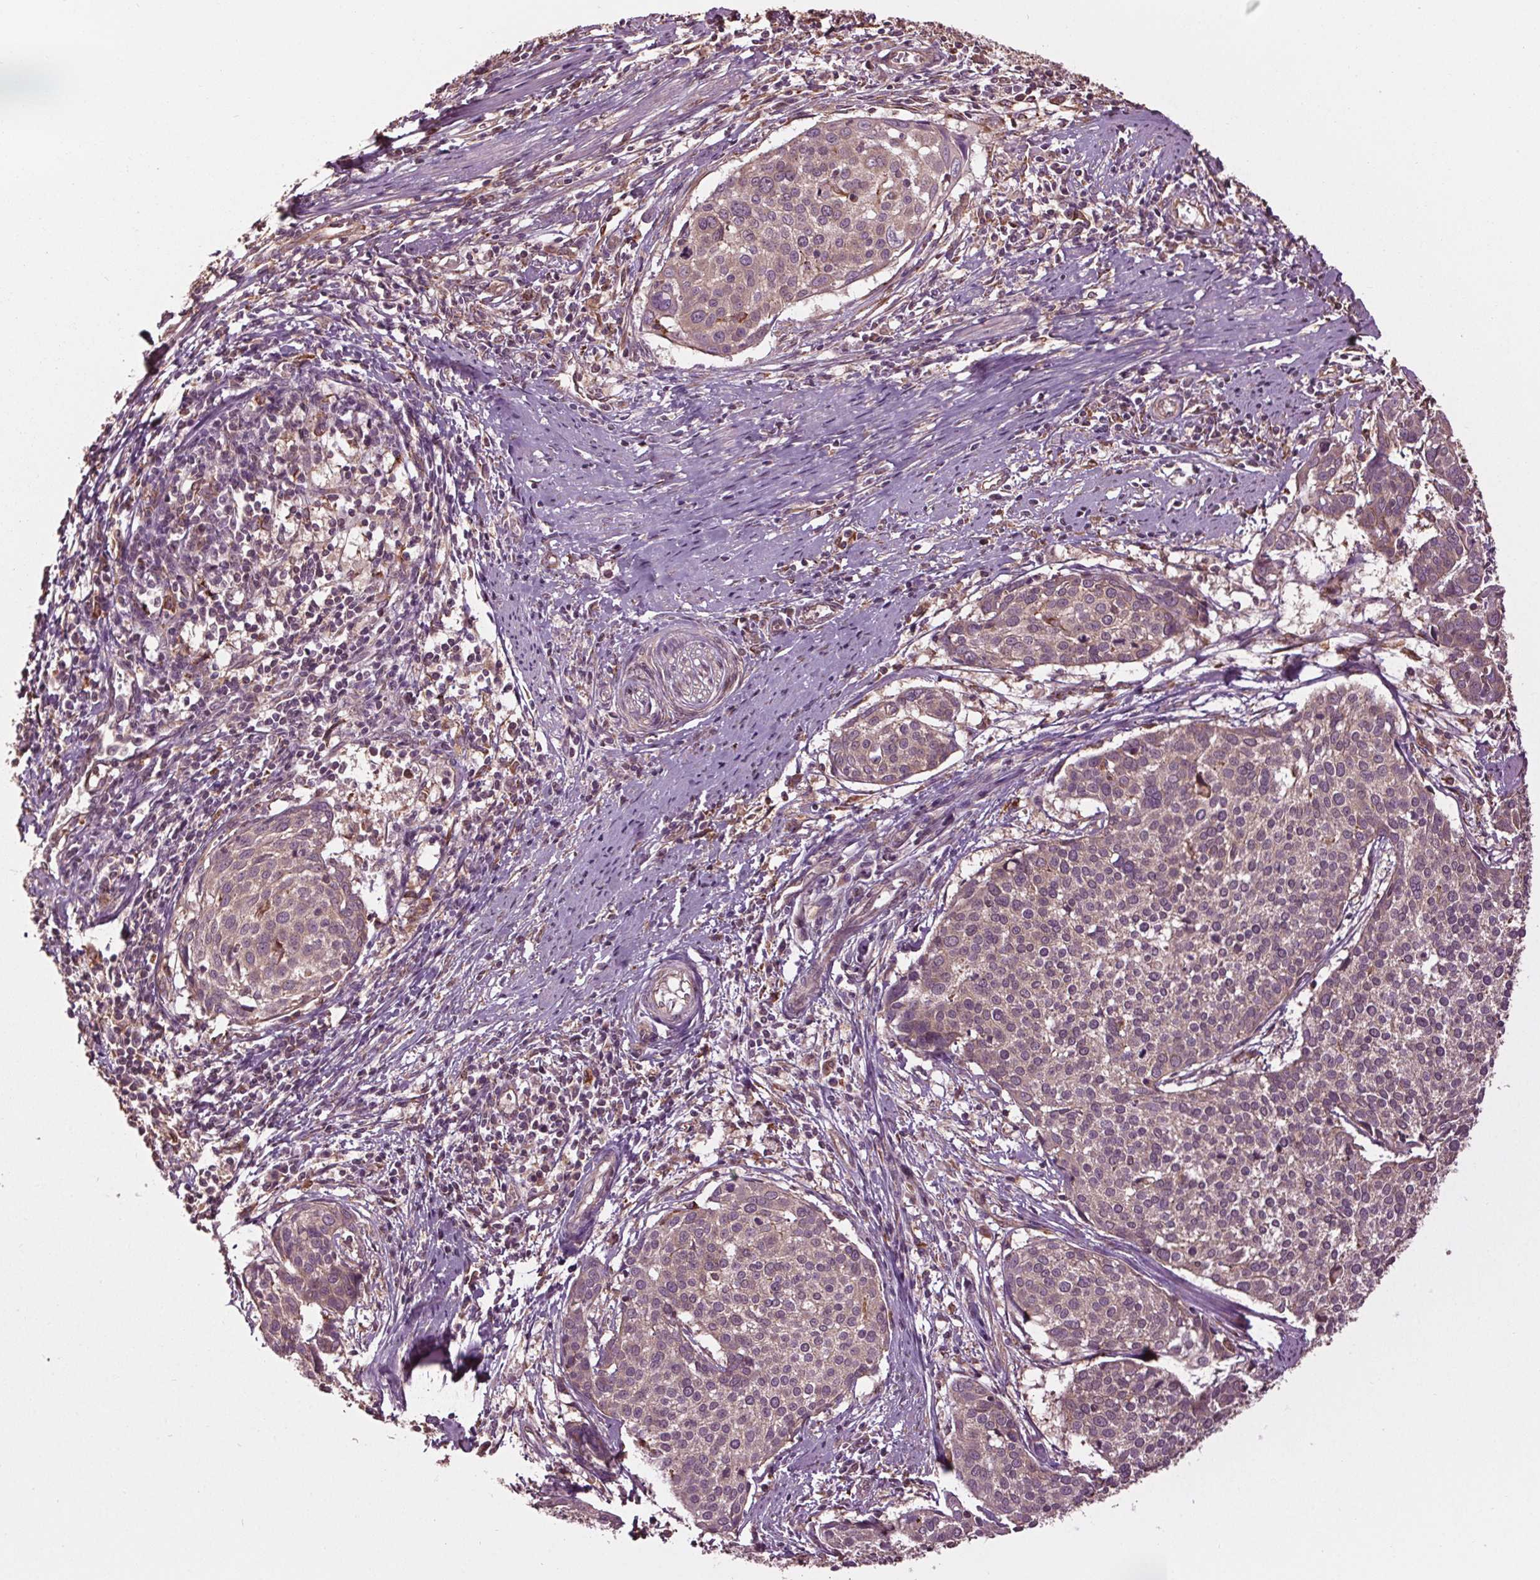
{"staining": {"intensity": "weak", "quantity": "<25%", "location": "cytoplasmic/membranous"}, "tissue": "cervical cancer", "cell_type": "Tumor cells", "image_type": "cancer", "snomed": [{"axis": "morphology", "description": "Squamous cell carcinoma, NOS"}, {"axis": "topography", "description": "Cervix"}], "caption": "A photomicrograph of human squamous cell carcinoma (cervical) is negative for staining in tumor cells.", "gene": "RNPEP", "patient": {"sex": "female", "age": 39}}